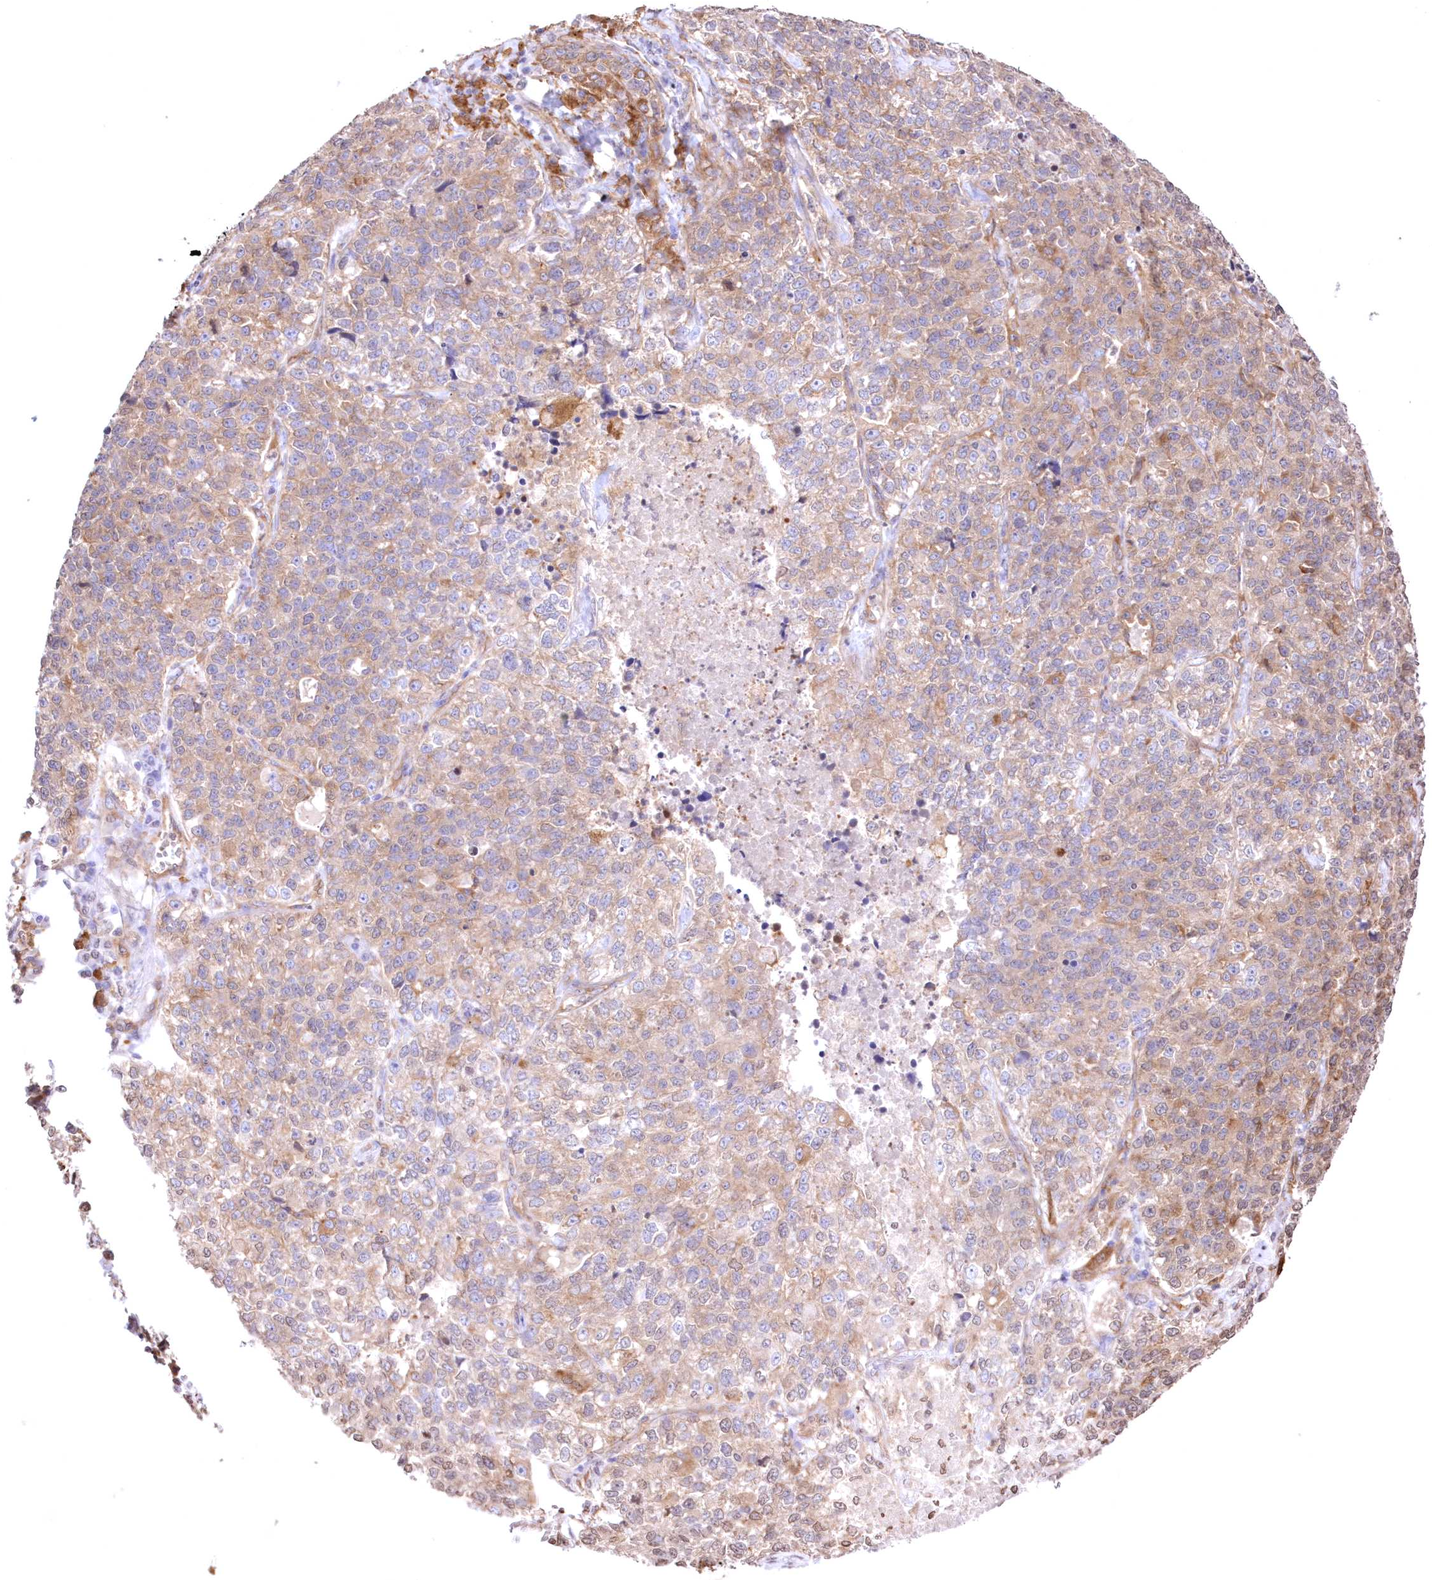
{"staining": {"intensity": "weak", "quantity": ">75%", "location": "cytoplasmic/membranous"}, "tissue": "lung cancer", "cell_type": "Tumor cells", "image_type": "cancer", "snomed": [{"axis": "morphology", "description": "Adenocarcinoma, NOS"}, {"axis": "topography", "description": "Lung"}], "caption": "The micrograph exhibits staining of adenocarcinoma (lung), revealing weak cytoplasmic/membranous protein positivity (brown color) within tumor cells.", "gene": "FCHO2", "patient": {"sex": "male", "age": 49}}